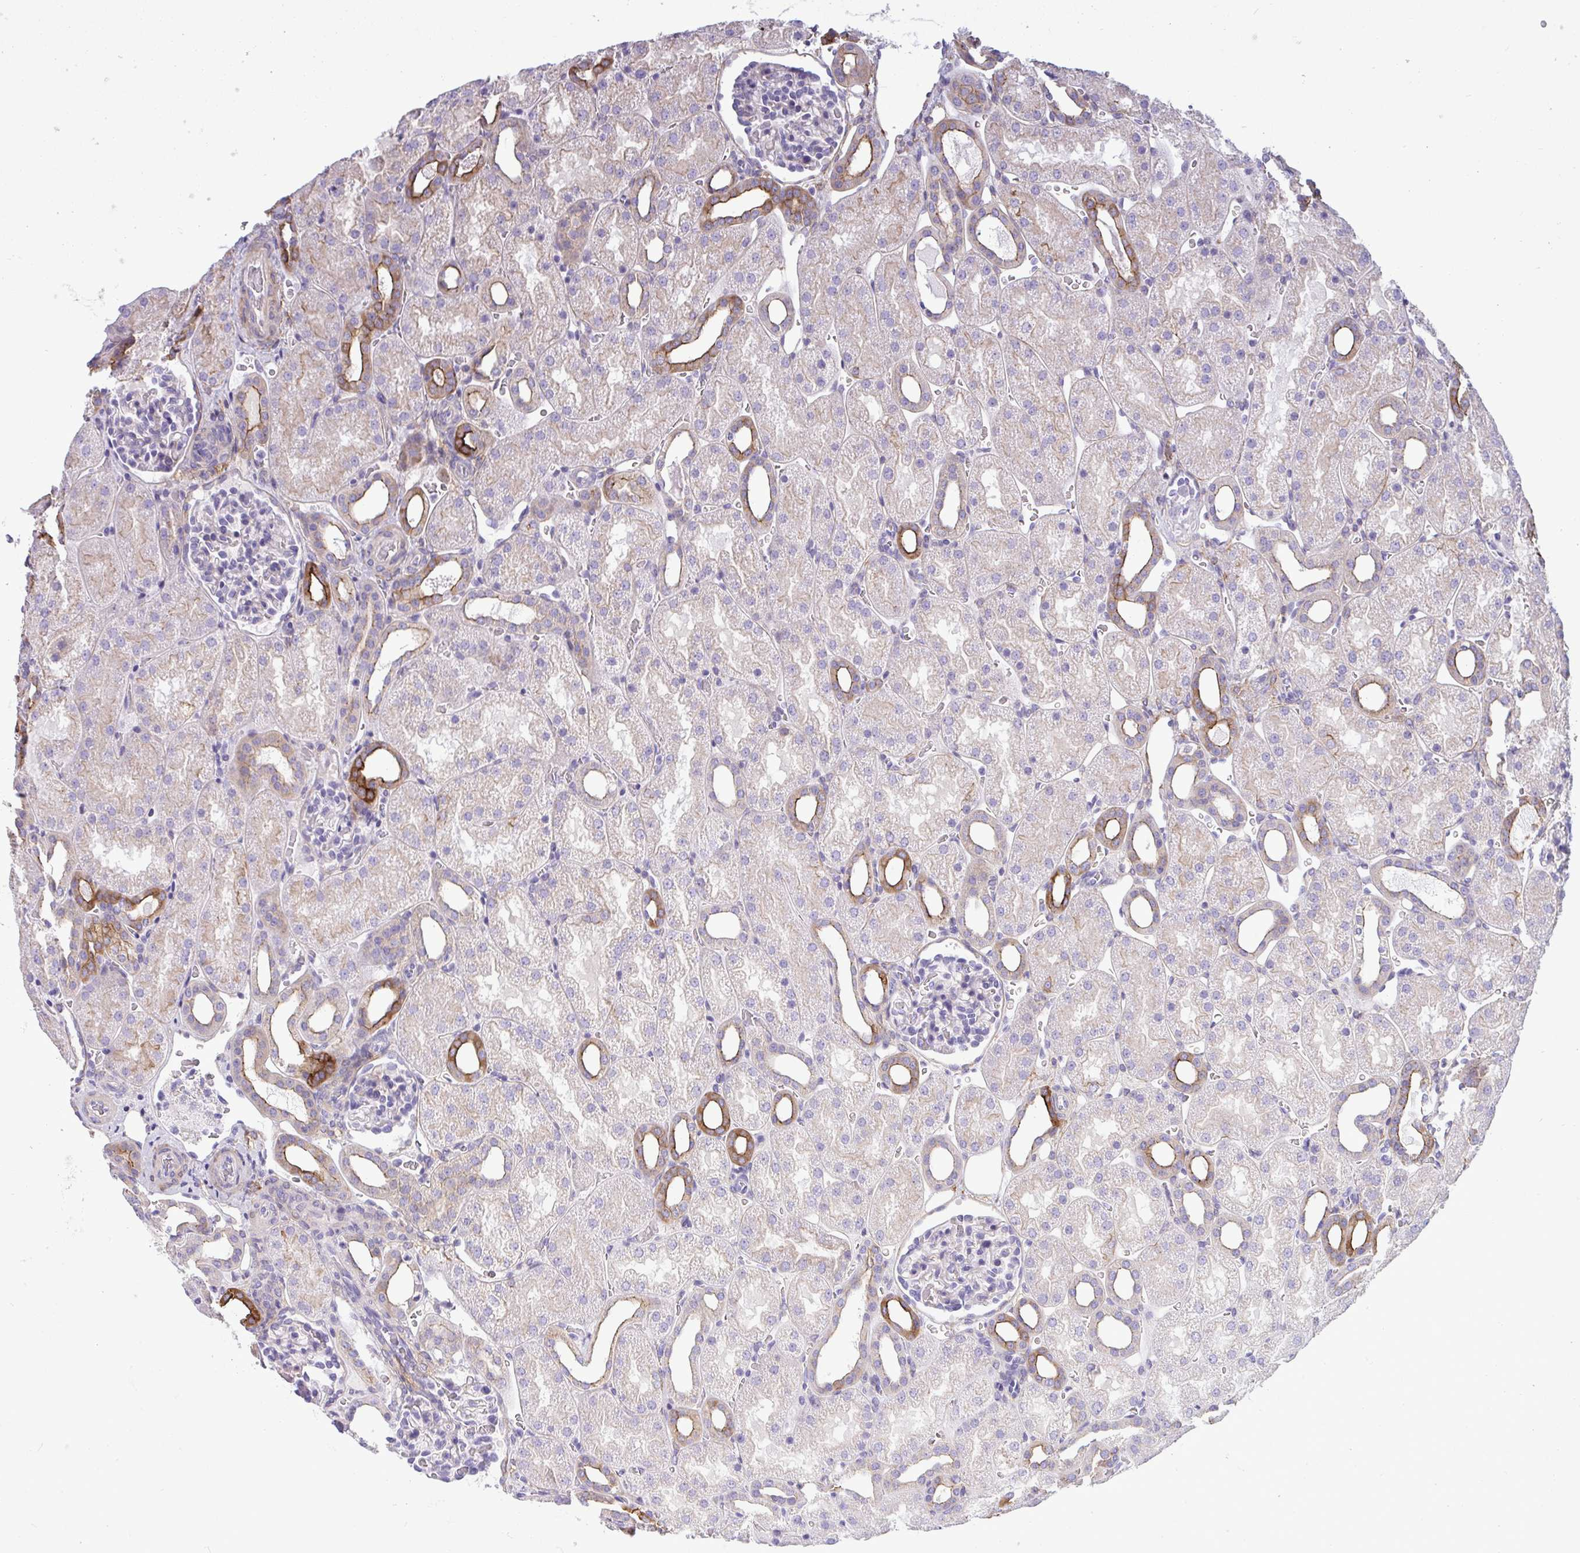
{"staining": {"intensity": "negative", "quantity": "none", "location": "none"}, "tissue": "kidney", "cell_type": "Cells in glomeruli", "image_type": "normal", "snomed": [{"axis": "morphology", "description": "Normal tissue, NOS"}, {"axis": "topography", "description": "Kidney"}], "caption": "IHC of unremarkable human kidney displays no expression in cells in glomeruli.", "gene": "MYH10", "patient": {"sex": "male", "age": 2}}